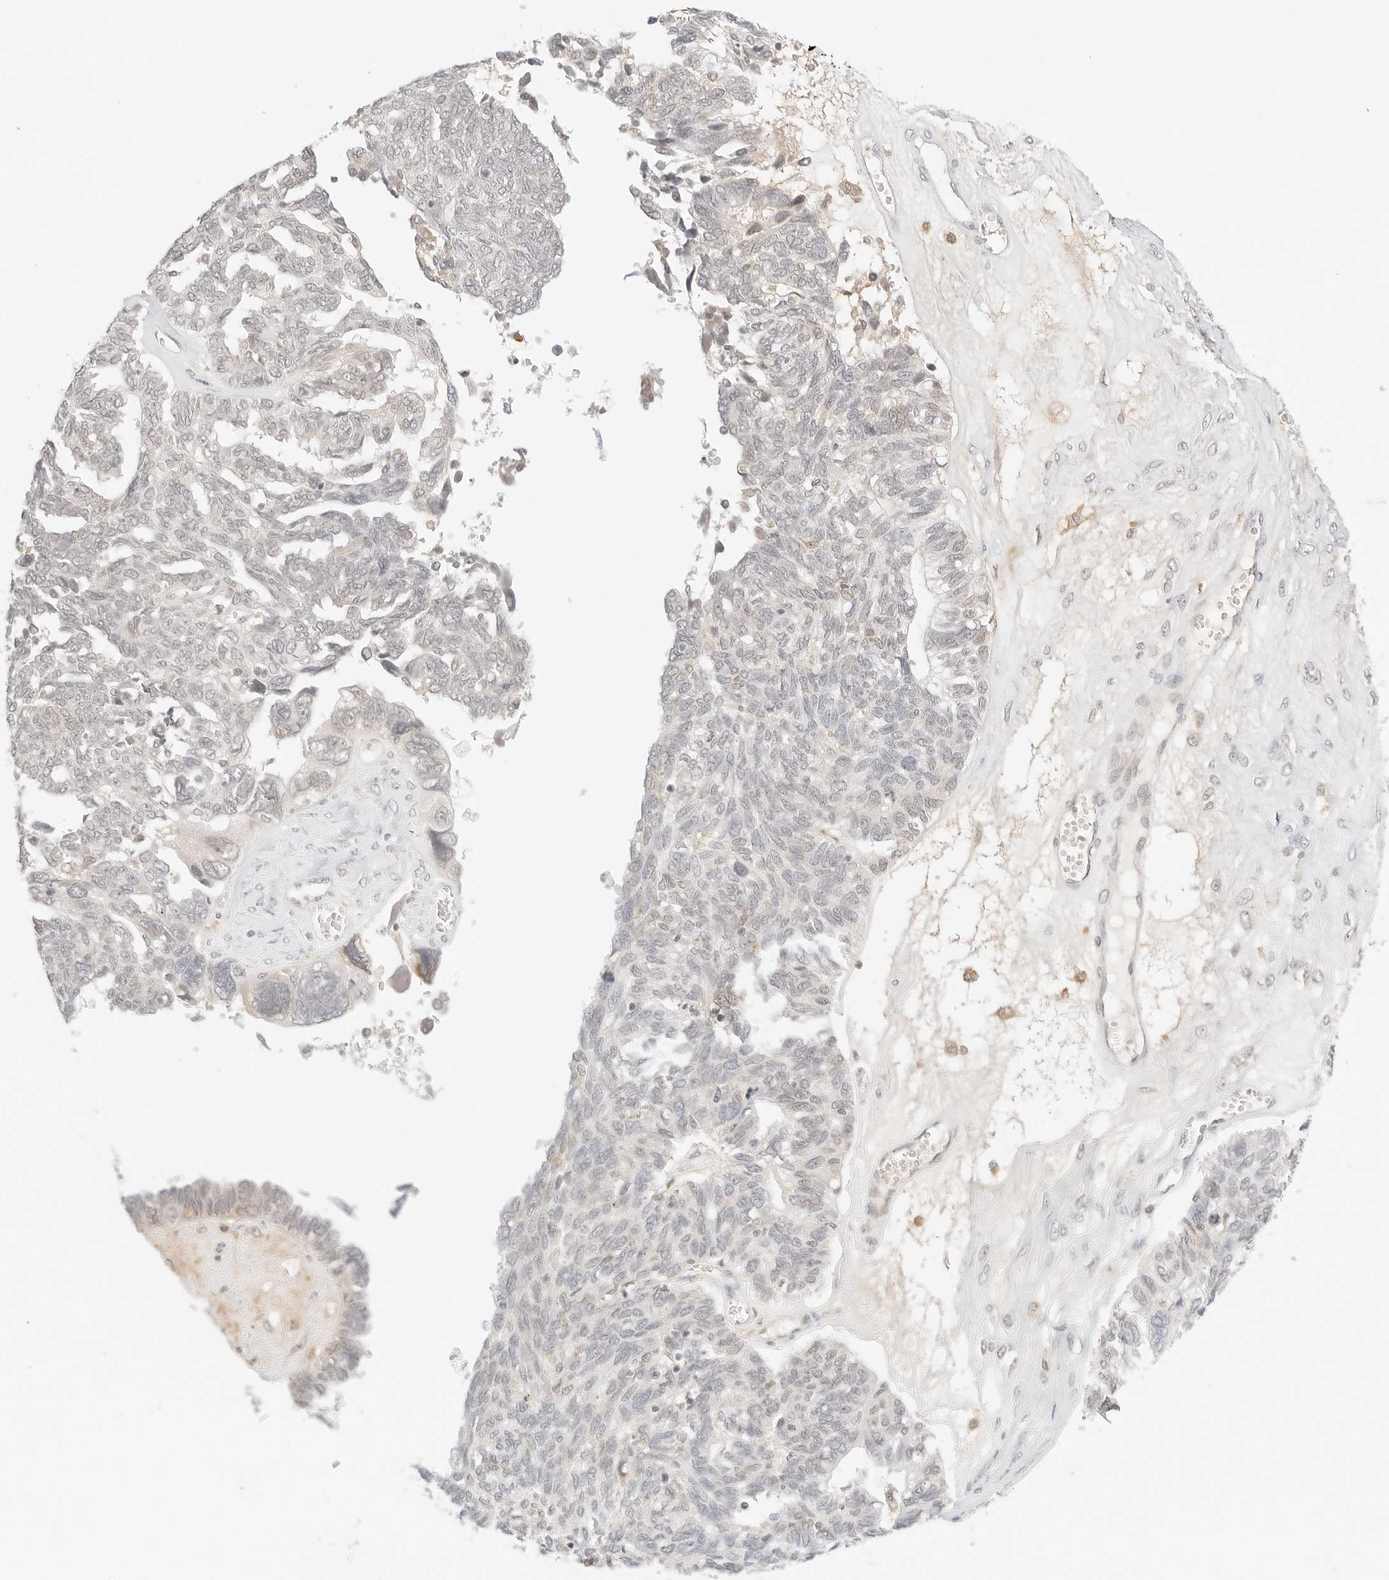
{"staining": {"intensity": "negative", "quantity": "none", "location": "none"}, "tissue": "ovarian cancer", "cell_type": "Tumor cells", "image_type": "cancer", "snomed": [{"axis": "morphology", "description": "Cystadenocarcinoma, serous, NOS"}, {"axis": "topography", "description": "Ovary"}], "caption": "Ovarian cancer was stained to show a protein in brown. There is no significant staining in tumor cells.", "gene": "RPS6KL1", "patient": {"sex": "female", "age": 79}}